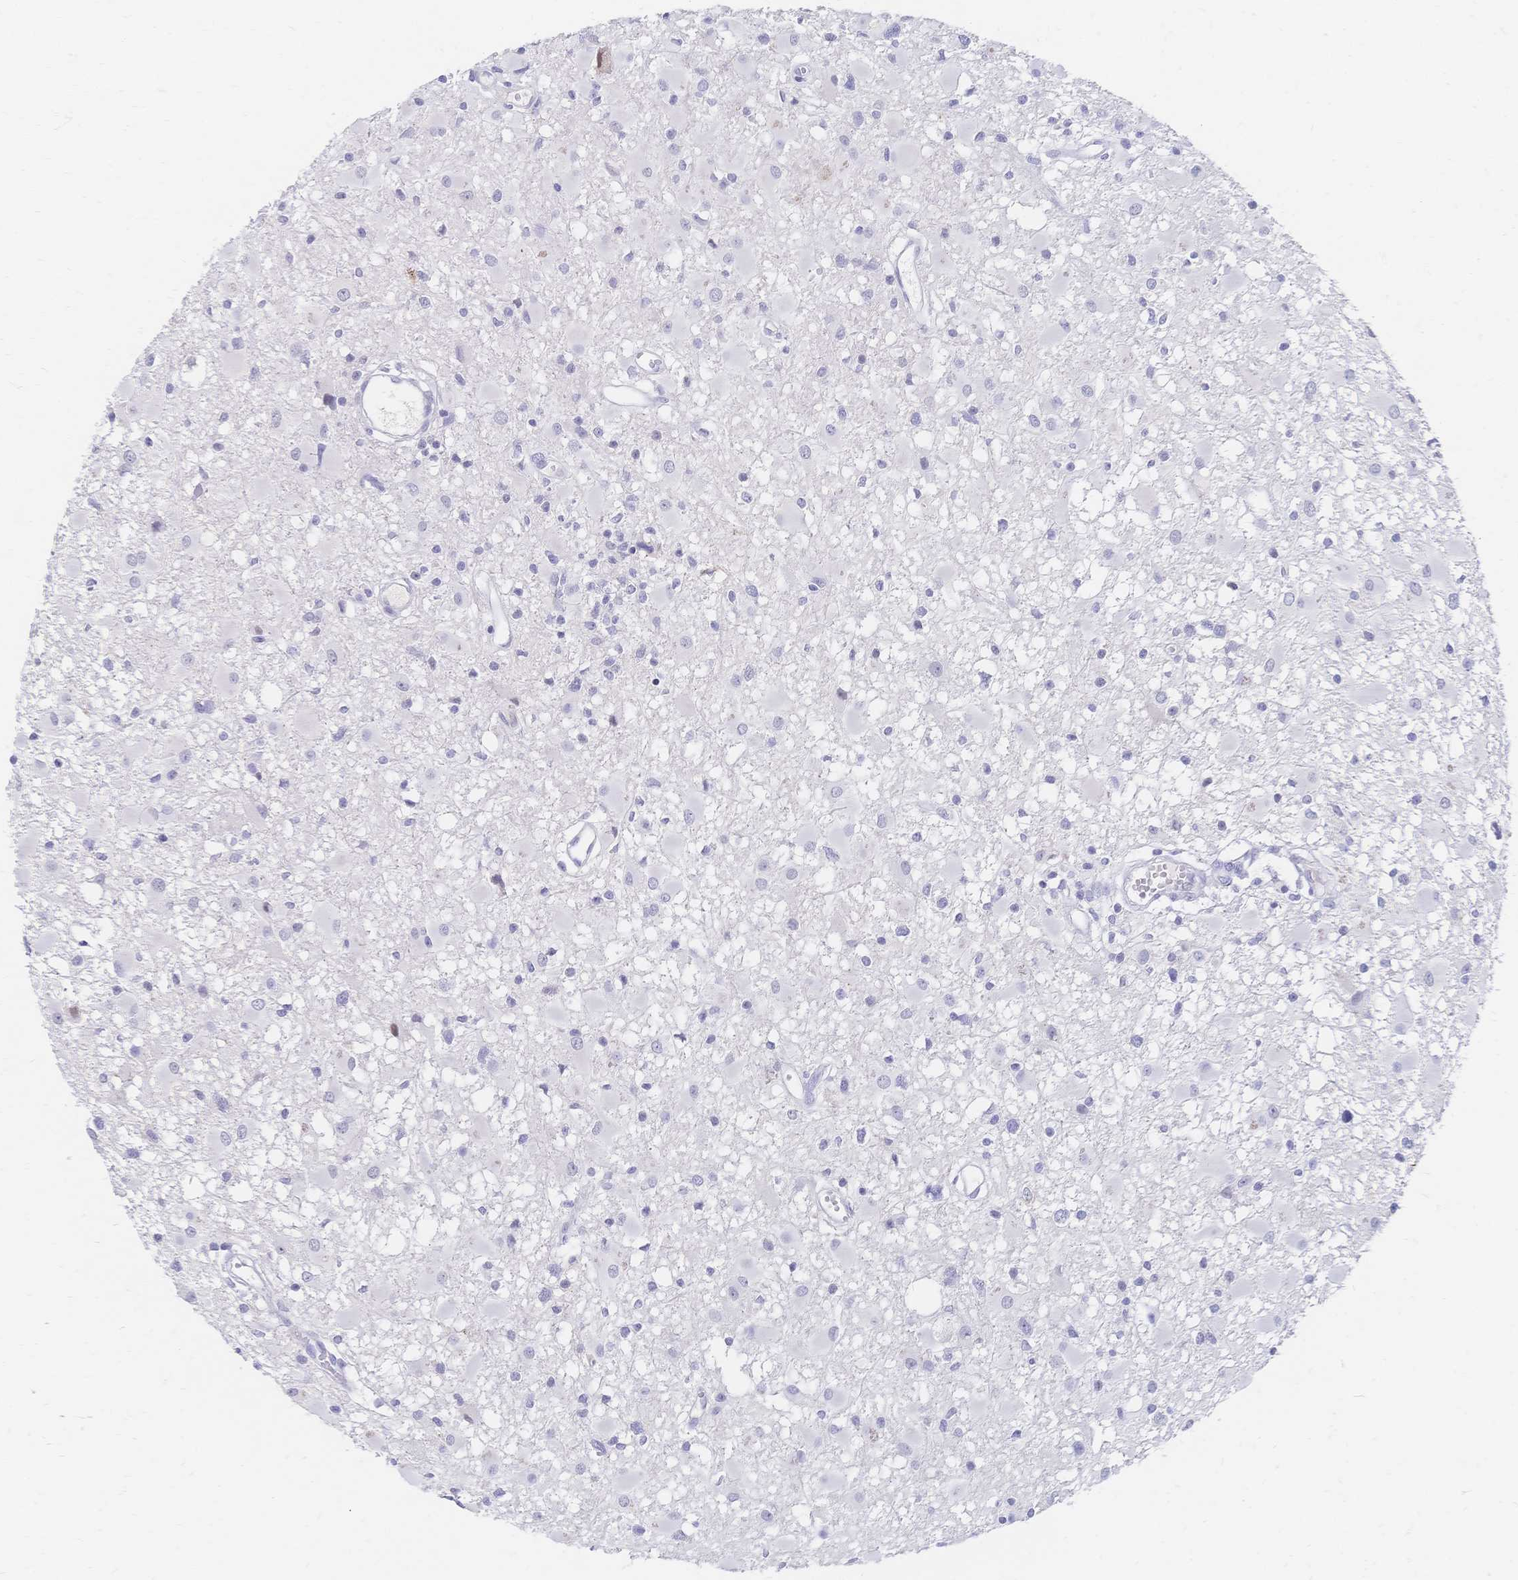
{"staining": {"intensity": "negative", "quantity": "none", "location": "none"}, "tissue": "glioma", "cell_type": "Tumor cells", "image_type": "cancer", "snomed": [{"axis": "morphology", "description": "Glioma, malignant, High grade"}, {"axis": "topography", "description": "Brain"}], "caption": "An IHC micrograph of malignant high-grade glioma is shown. There is no staining in tumor cells of malignant high-grade glioma. (DAB IHC visualized using brightfield microscopy, high magnification).", "gene": "PSORS1C2", "patient": {"sex": "male", "age": 54}}